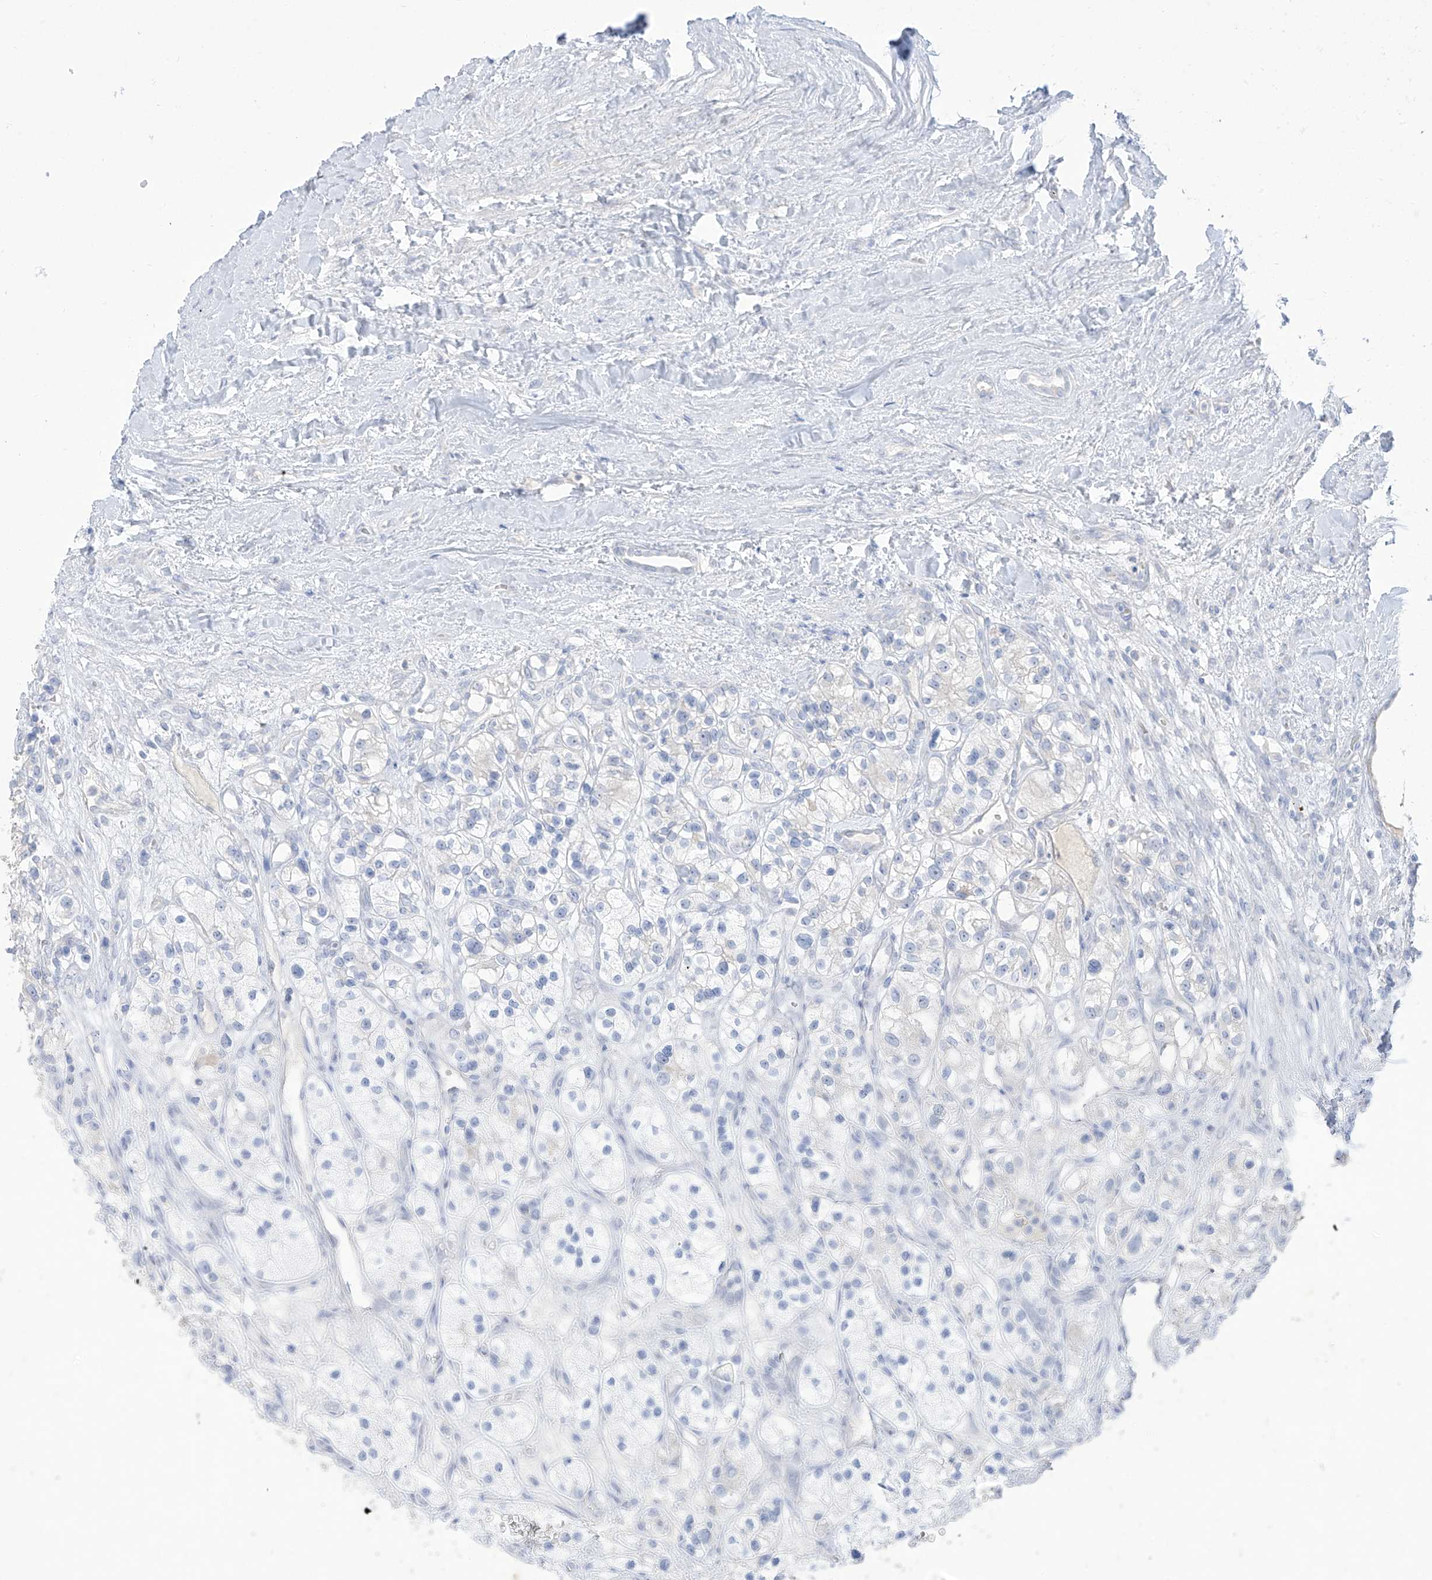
{"staining": {"intensity": "negative", "quantity": "none", "location": "none"}, "tissue": "renal cancer", "cell_type": "Tumor cells", "image_type": "cancer", "snomed": [{"axis": "morphology", "description": "Adenocarcinoma, NOS"}, {"axis": "topography", "description": "Kidney"}], "caption": "An image of adenocarcinoma (renal) stained for a protein reveals no brown staining in tumor cells. (Stains: DAB immunohistochemistry with hematoxylin counter stain, Microscopy: brightfield microscopy at high magnification).", "gene": "TGM4", "patient": {"sex": "female", "age": 57}}